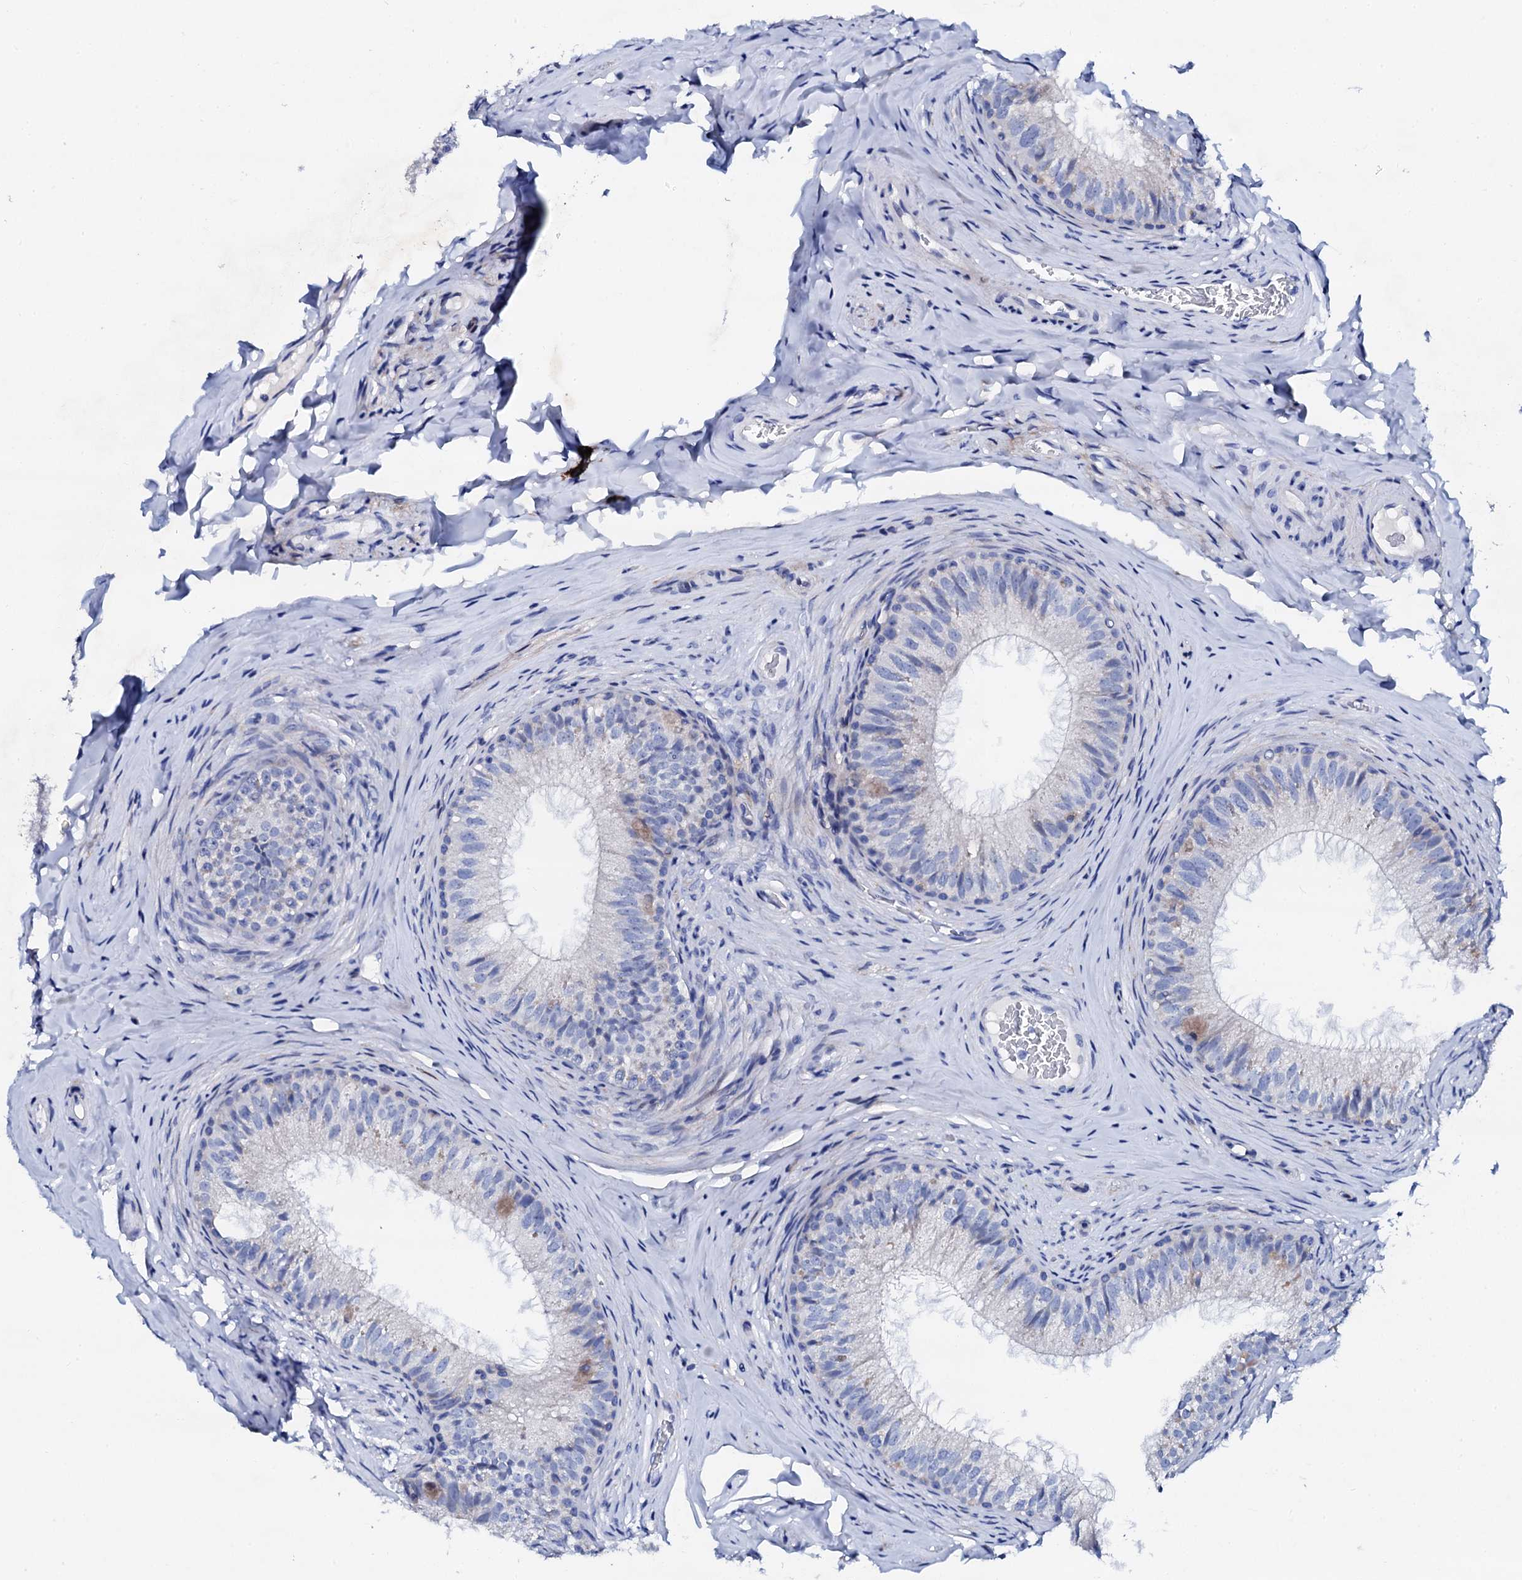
{"staining": {"intensity": "negative", "quantity": "none", "location": "none"}, "tissue": "epididymis", "cell_type": "Glandular cells", "image_type": "normal", "snomed": [{"axis": "morphology", "description": "Normal tissue, NOS"}, {"axis": "topography", "description": "Epididymis"}], "caption": "The photomicrograph demonstrates no significant positivity in glandular cells of epididymis. (Stains: DAB immunohistochemistry (IHC) with hematoxylin counter stain, Microscopy: brightfield microscopy at high magnification).", "gene": "TRDN", "patient": {"sex": "male", "age": 34}}